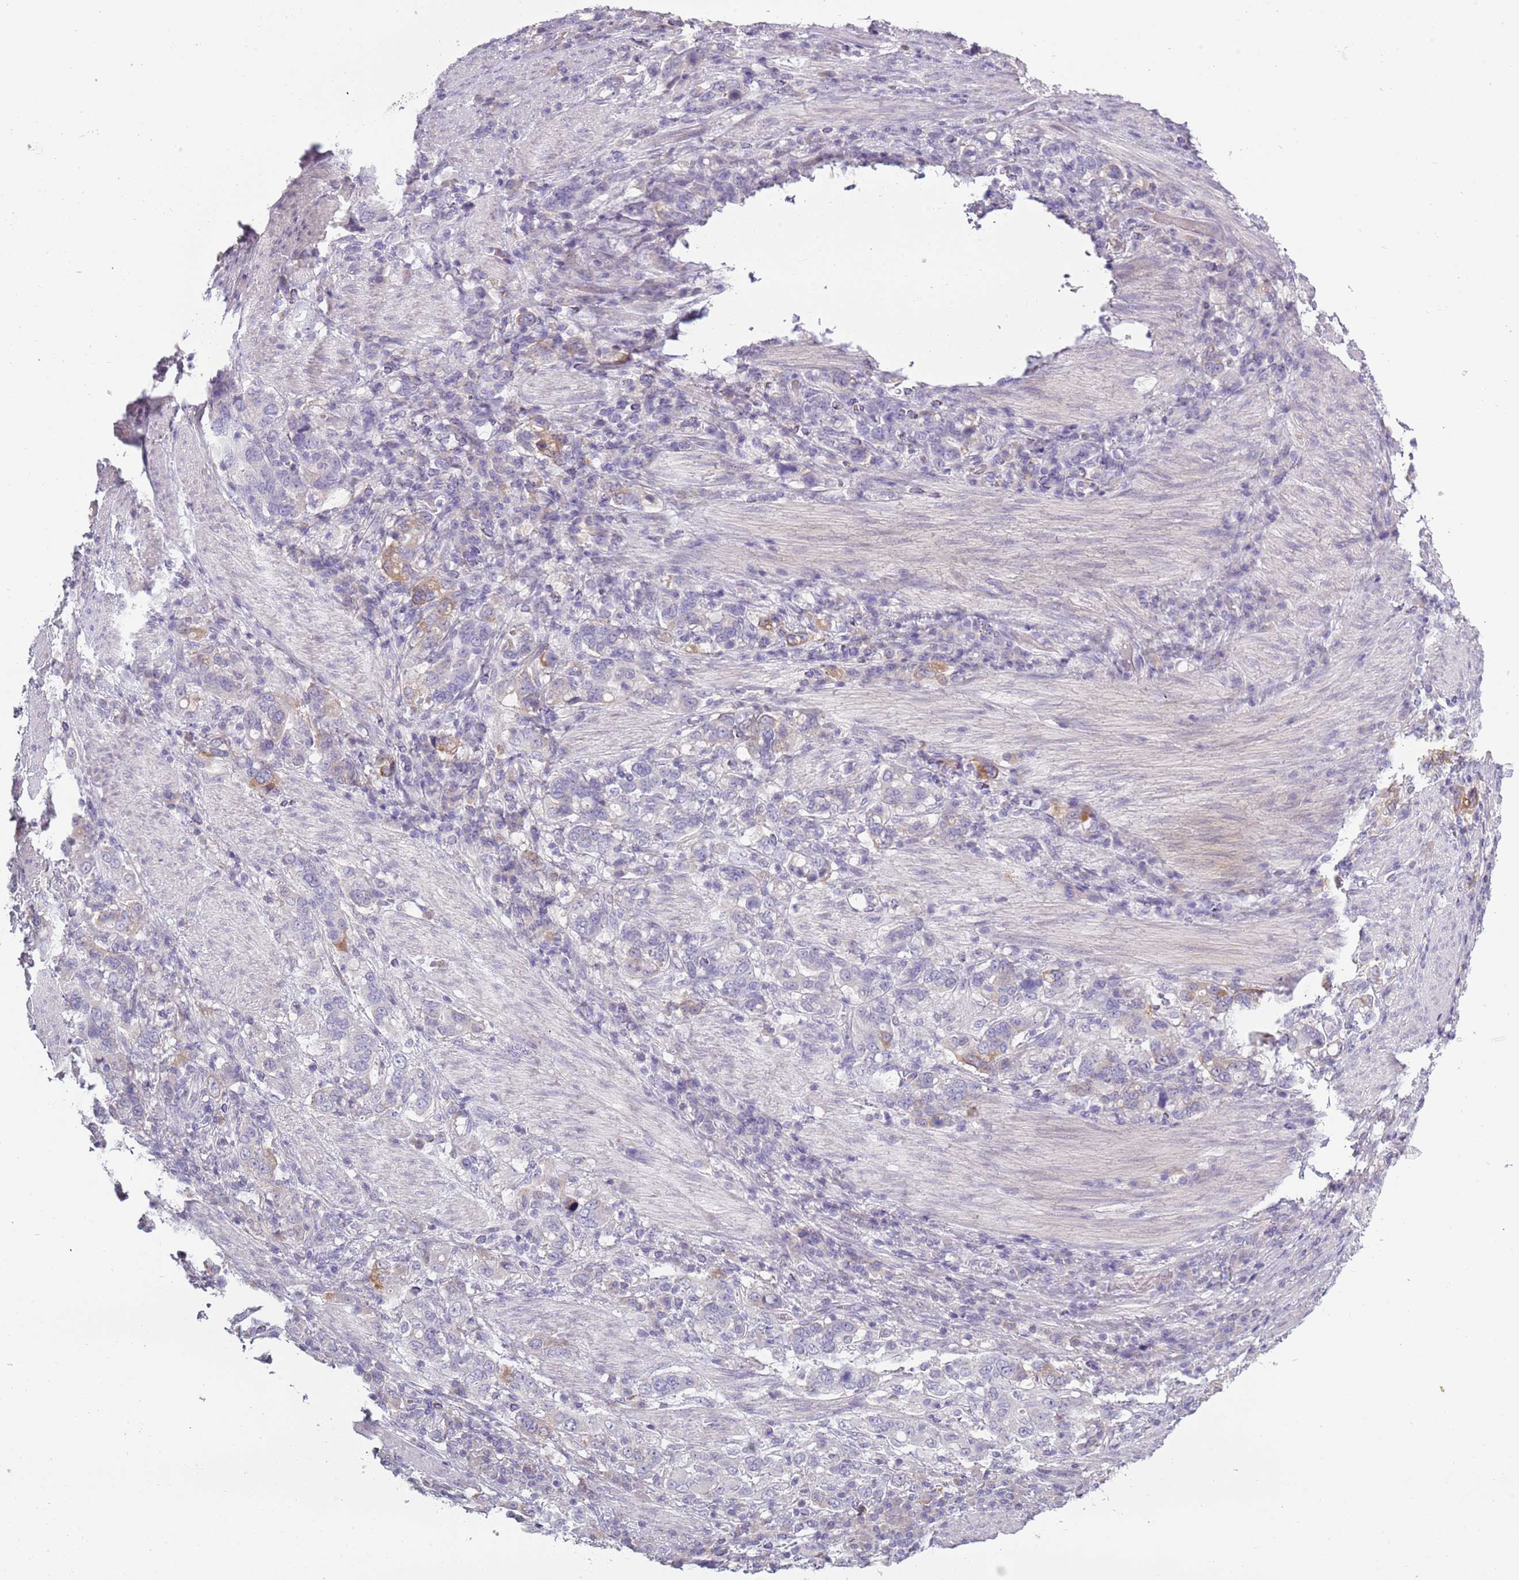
{"staining": {"intensity": "moderate", "quantity": "<25%", "location": "cytoplasmic/membranous"}, "tissue": "stomach cancer", "cell_type": "Tumor cells", "image_type": "cancer", "snomed": [{"axis": "morphology", "description": "Adenocarcinoma, NOS"}, {"axis": "topography", "description": "Stomach, upper"}, {"axis": "topography", "description": "Stomach"}], "caption": "A brown stain labels moderate cytoplasmic/membranous staining of a protein in human stomach cancer tumor cells.", "gene": "TNFRSF6B", "patient": {"sex": "male", "age": 62}}